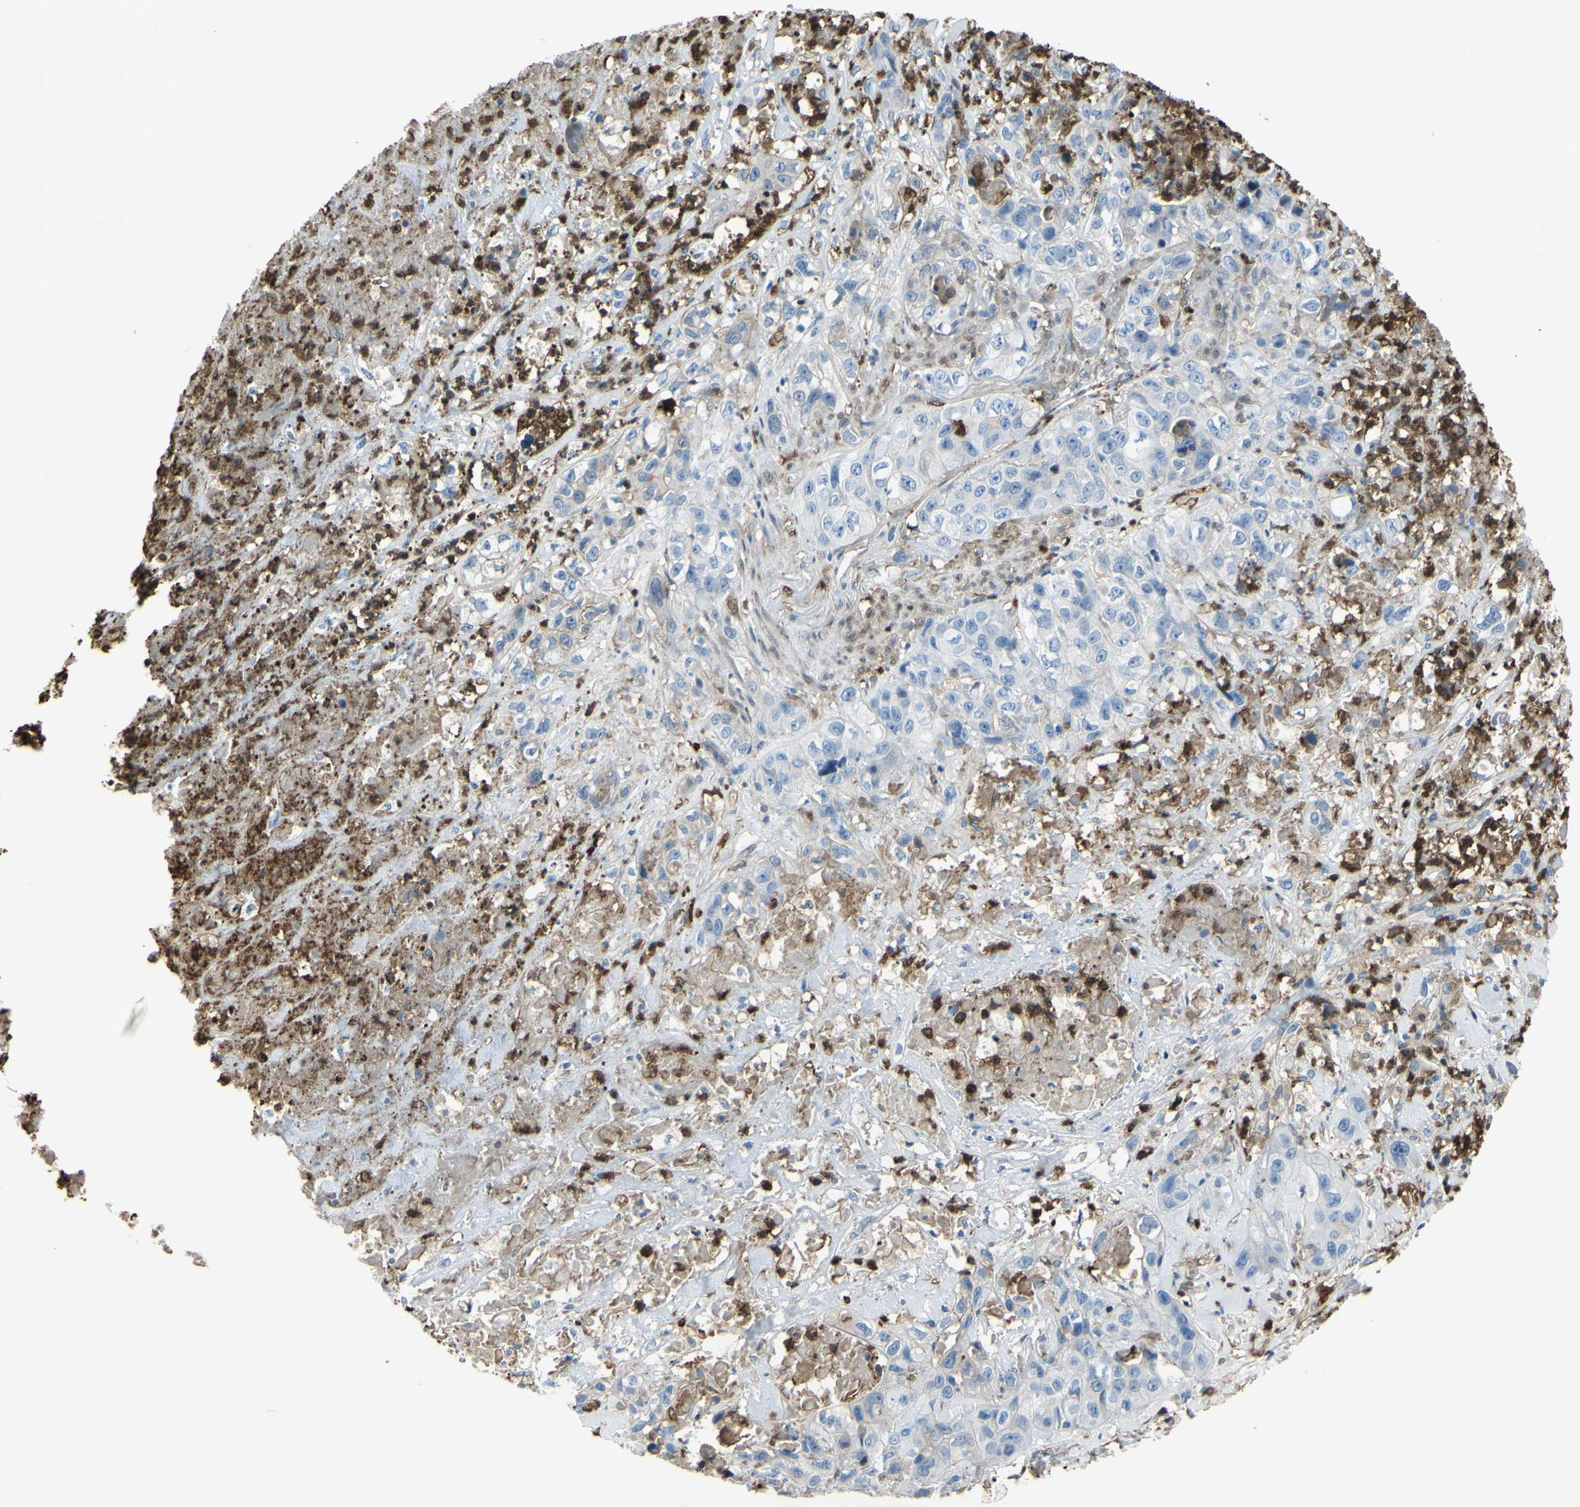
{"staining": {"intensity": "negative", "quantity": "none", "location": "none"}, "tissue": "liver cancer", "cell_type": "Tumor cells", "image_type": "cancer", "snomed": [{"axis": "morphology", "description": "Cholangiocarcinoma"}, {"axis": "topography", "description": "Liver"}], "caption": "Micrograph shows no significant protein staining in tumor cells of cholangiocarcinoma (liver). (Stains: DAB immunohistochemistry with hematoxylin counter stain, Microscopy: brightfield microscopy at high magnification).", "gene": "GSN", "patient": {"sex": "female", "age": 61}}